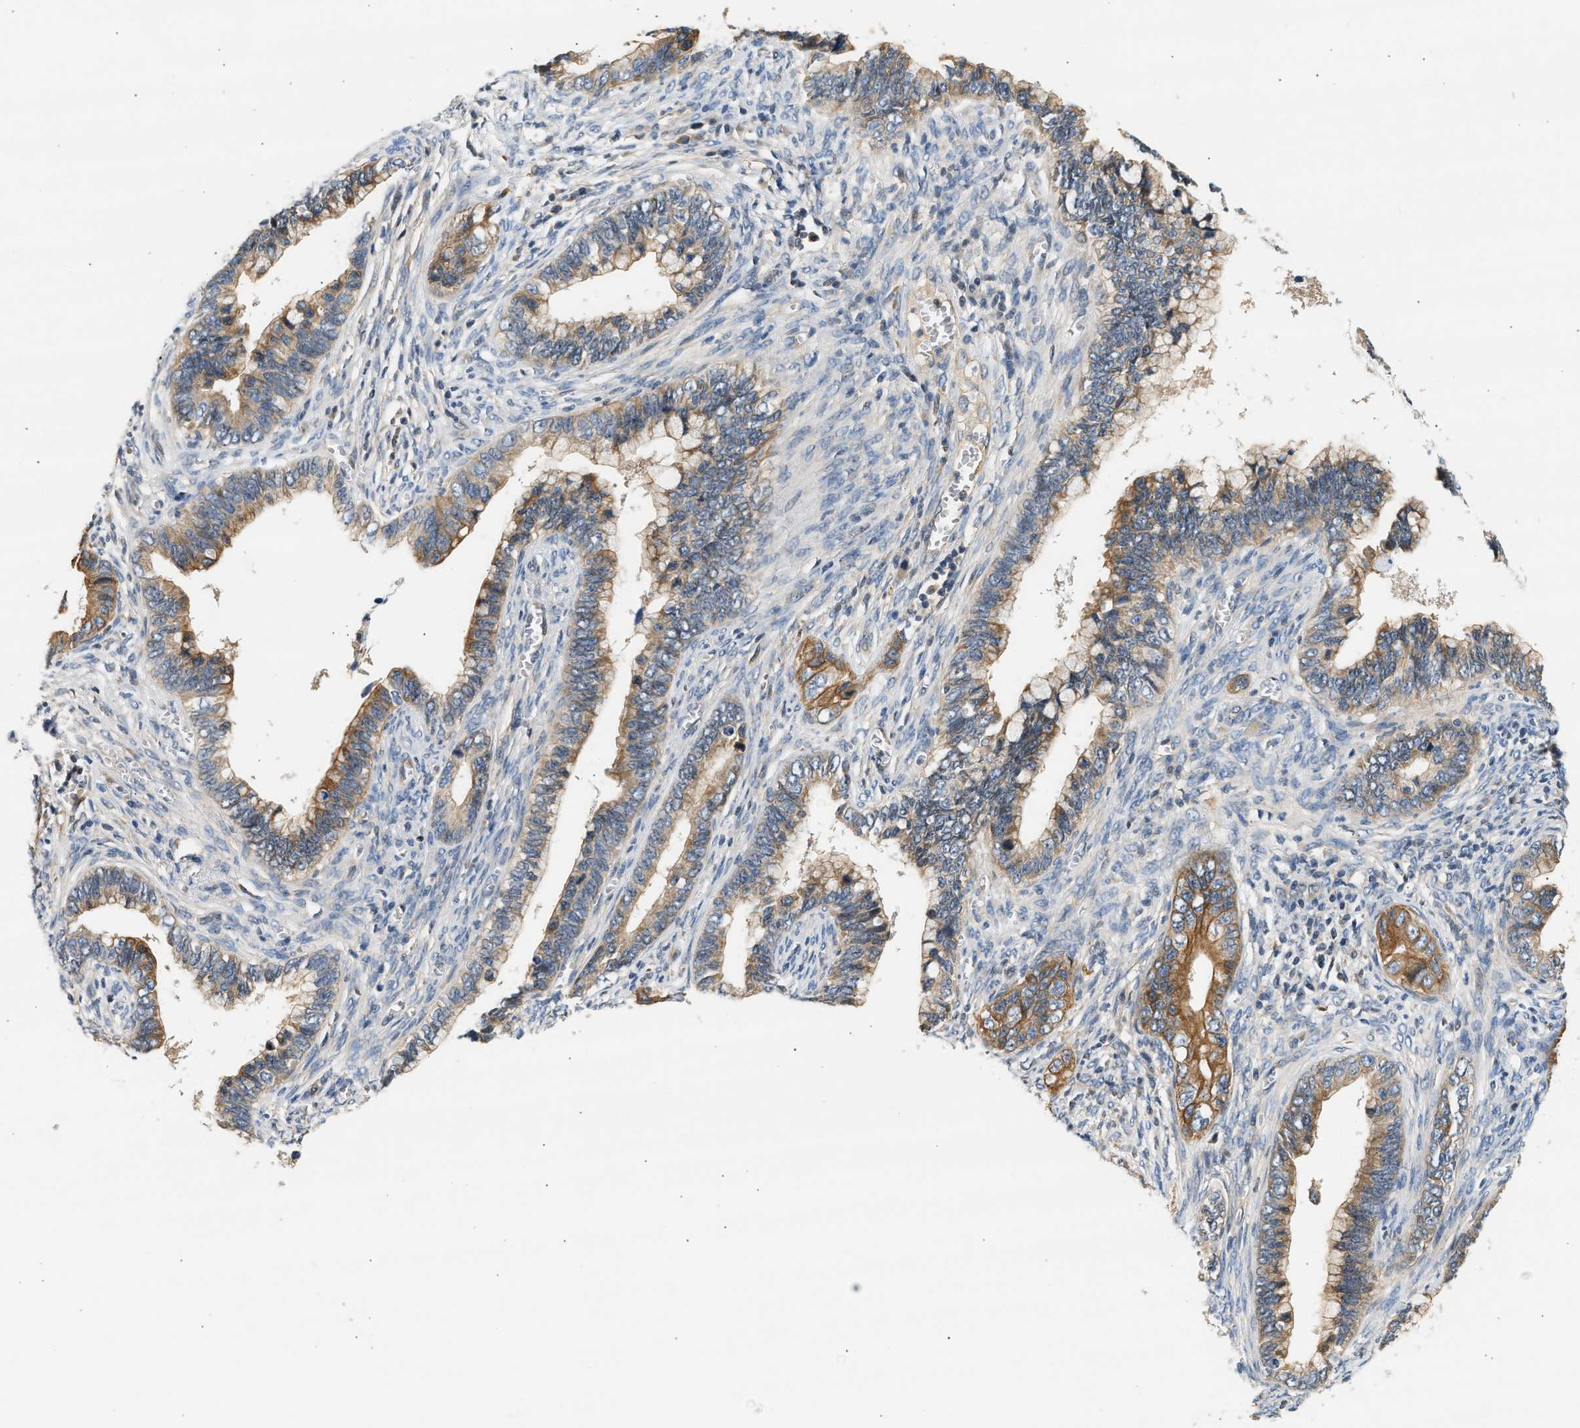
{"staining": {"intensity": "moderate", "quantity": ">75%", "location": "cytoplasmic/membranous"}, "tissue": "cervical cancer", "cell_type": "Tumor cells", "image_type": "cancer", "snomed": [{"axis": "morphology", "description": "Adenocarcinoma, NOS"}, {"axis": "topography", "description": "Cervix"}], "caption": "Cervical adenocarcinoma was stained to show a protein in brown. There is medium levels of moderate cytoplasmic/membranous staining in approximately >75% of tumor cells. The staining was performed using DAB to visualize the protein expression in brown, while the nuclei were stained in blue with hematoxylin (Magnification: 20x).", "gene": "WDR31", "patient": {"sex": "female", "age": 44}}